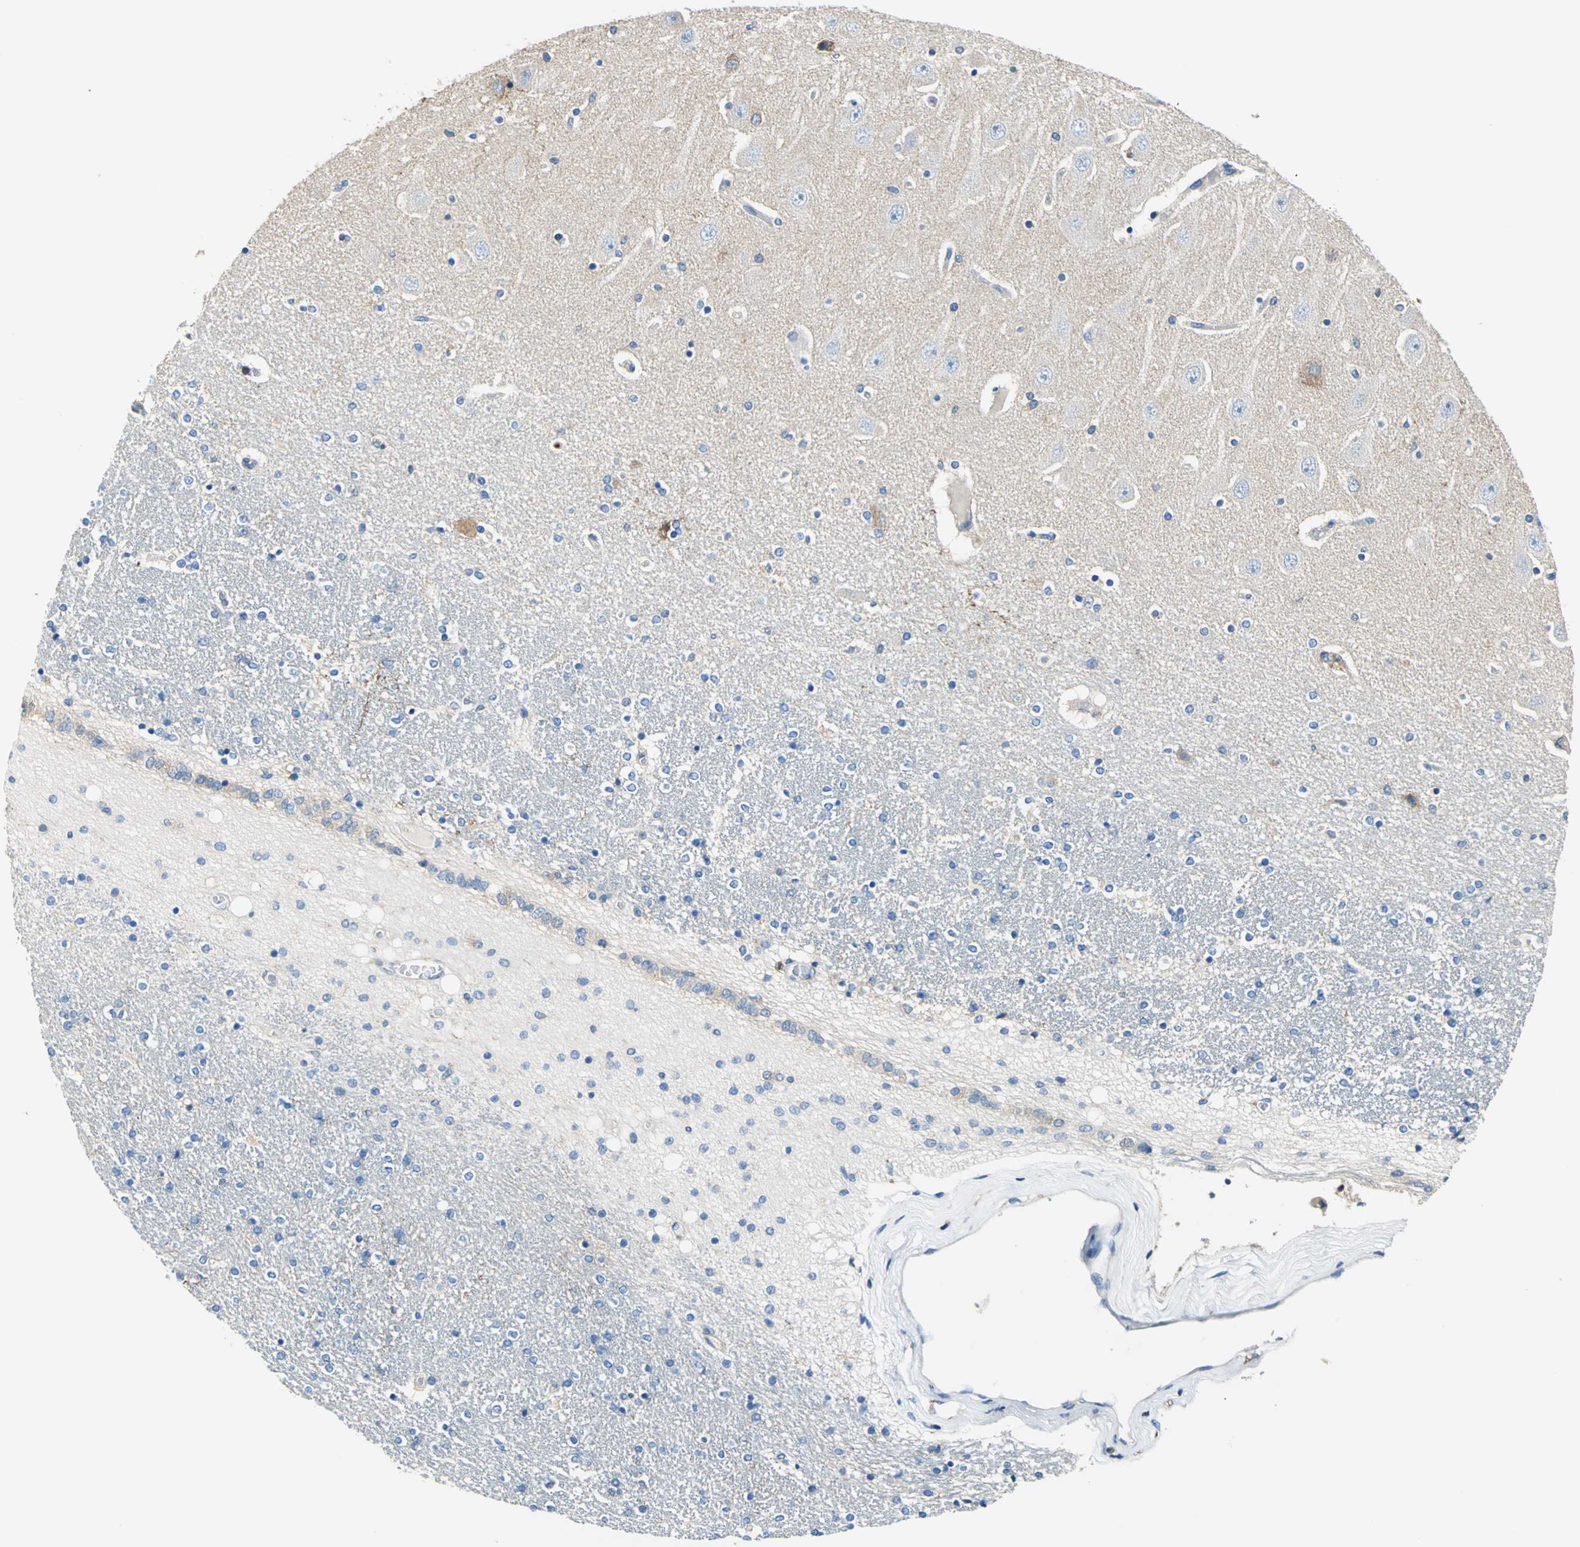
{"staining": {"intensity": "negative", "quantity": "none", "location": "none"}, "tissue": "hippocampus", "cell_type": "Glial cells", "image_type": "normal", "snomed": [{"axis": "morphology", "description": "Normal tissue, NOS"}, {"axis": "topography", "description": "Hippocampus"}], "caption": "DAB (3,3'-diaminobenzidine) immunohistochemical staining of unremarkable hippocampus displays no significant expression in glial cells.", "gene": "SEPTIN11", "patient": {"sex": "female", "age": 54}}